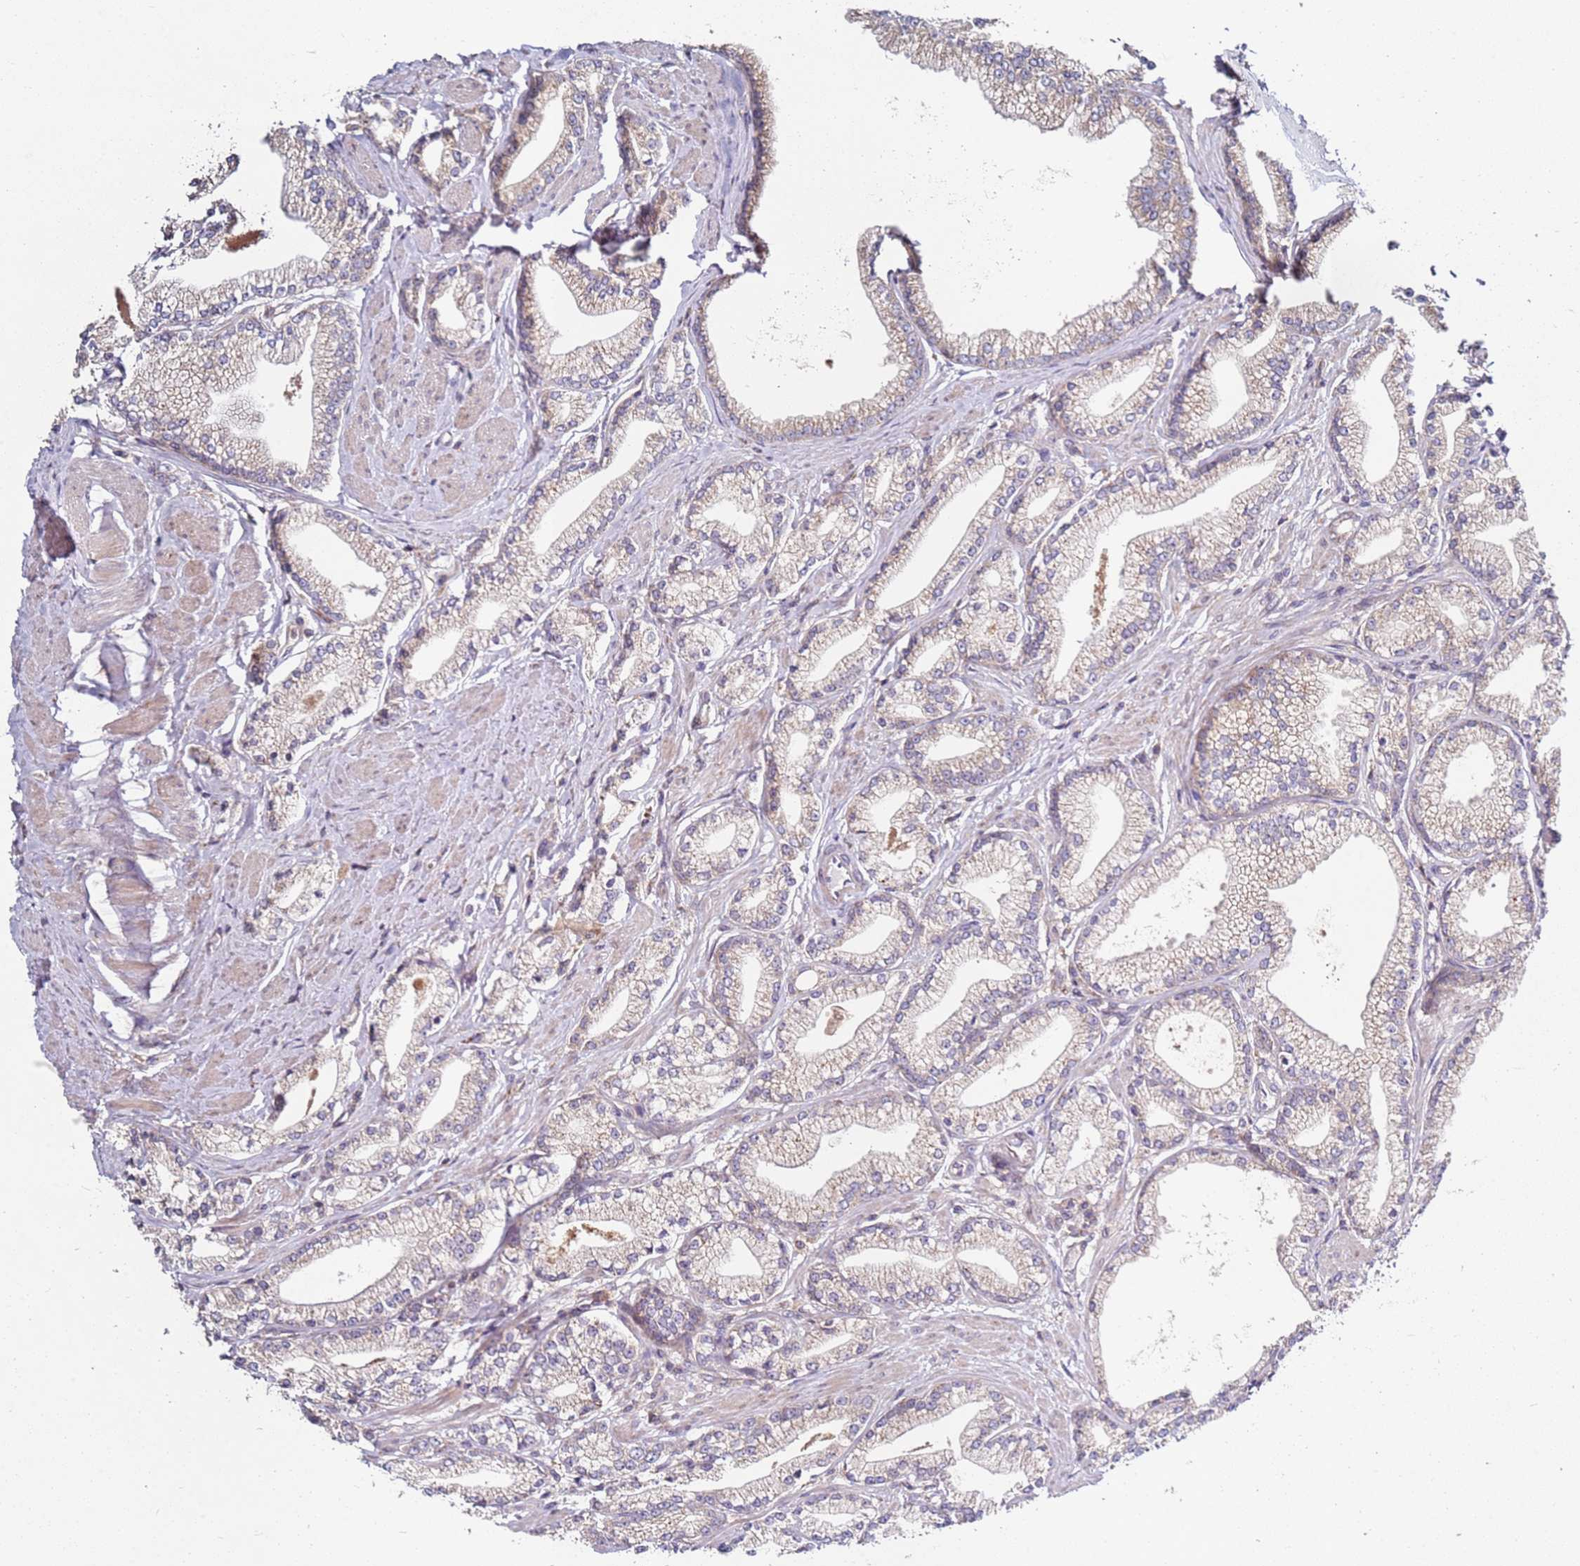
{"staining": {"intensity": "weak", "quantity": "<25%", "location": "cytoplasmic/membranous"}, "tissue": "prostate cancer", "cell_type": "Tumor cells", "image_type": "cancer", "snomed": [{"axis": "morphology", "description": "Adenocarcinoma, High grade"}, {"axis": "topography", "description": "Prostate"}], "caption": "The histopathology image demonstrates no staining of tumor cells in high-grade adenocarcinoma (prostate).", "gene": "CNOT9", "patient": {"sex": "male", "age": 67}}